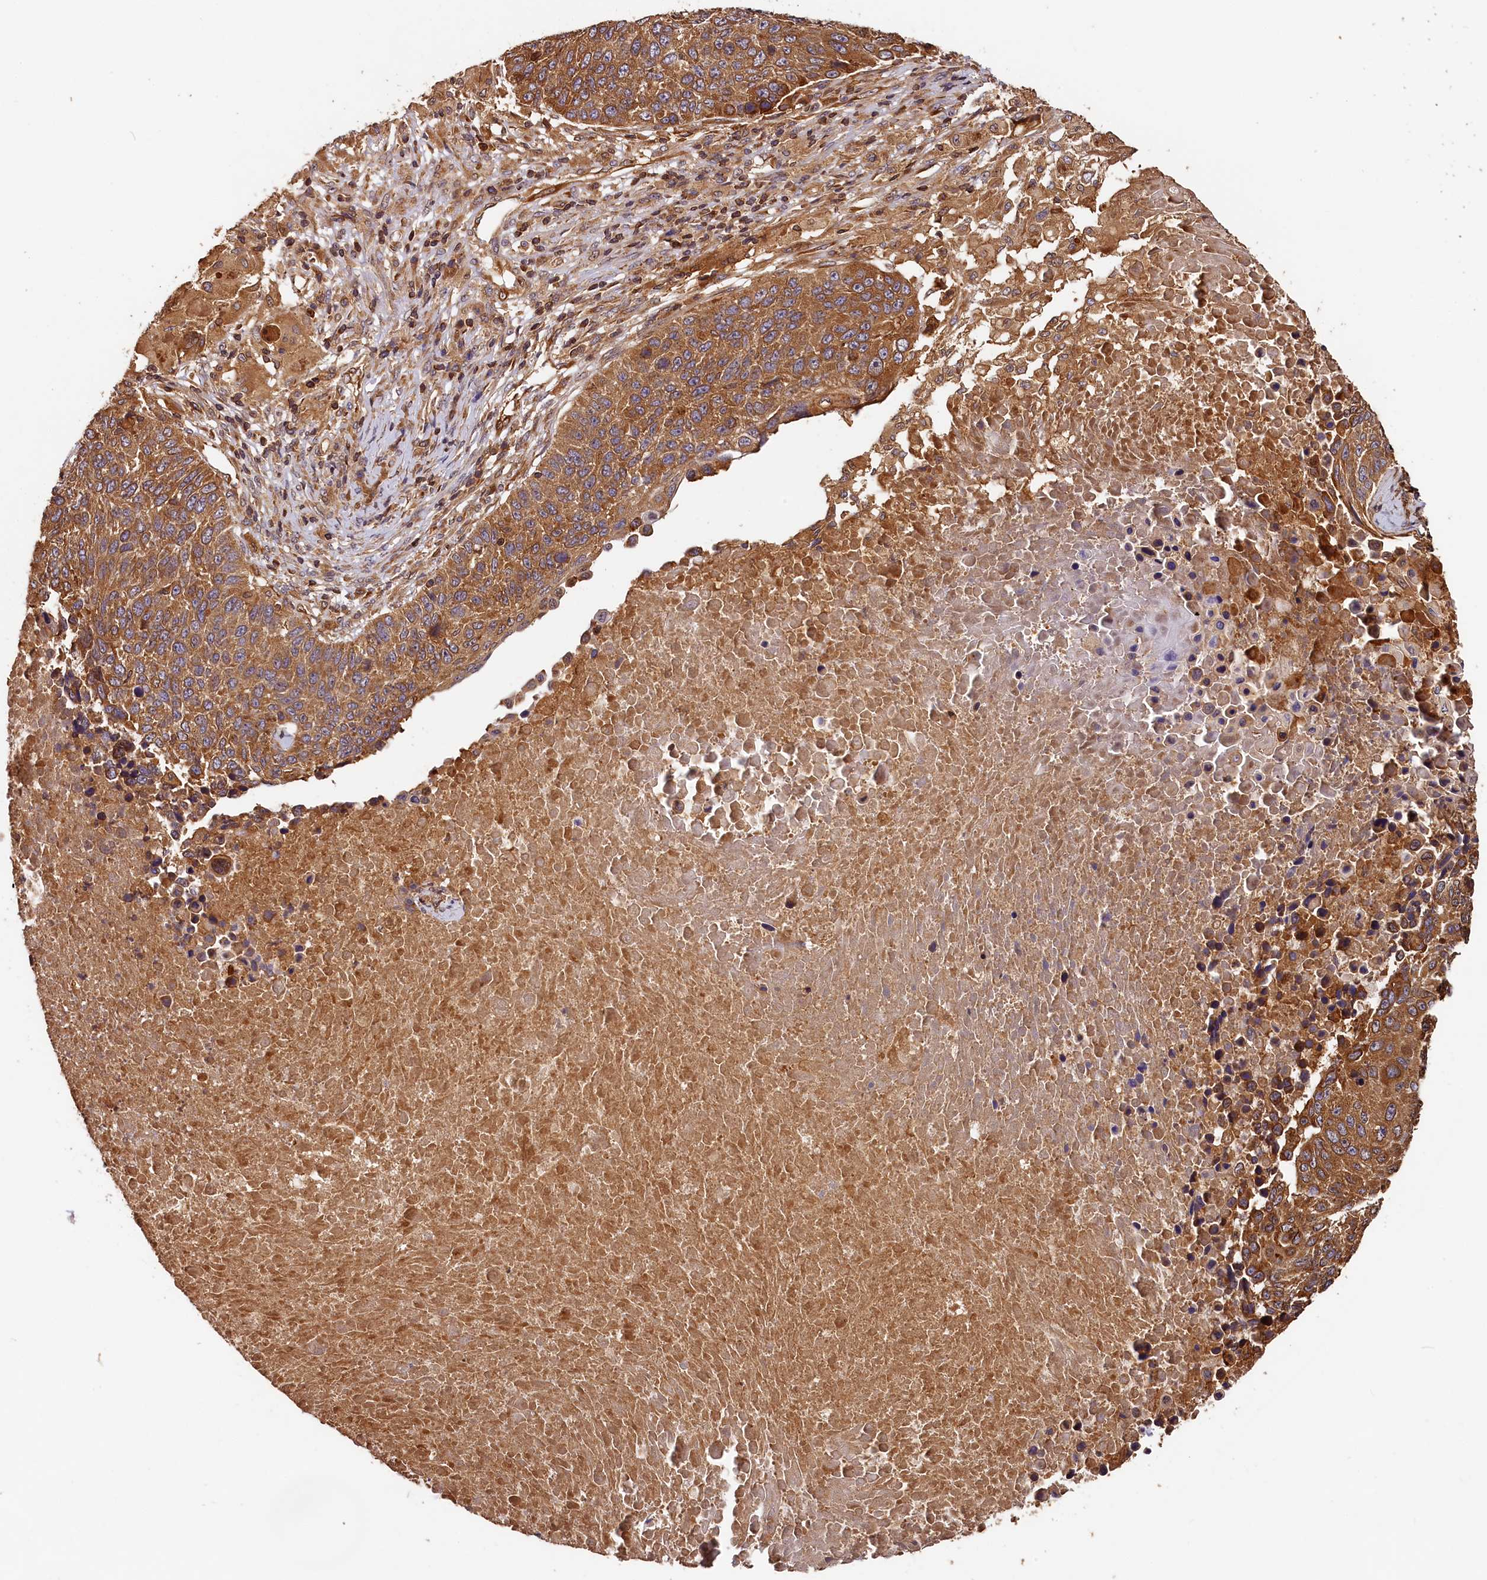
{"staining": {"intensity": "strong", "quantity": ">75%", "location": "cytoplasmic/membranous"}, "tissue": "lung cancer", "cell_type": "Tumor cells", "image_type": "cancer", "snomed": [{"axis": "morphology", "description": "Normal tissue, NOS"}, {"axis": "morphology", "description": "Squamous cell carcinoma, NOS"}, {"axis": "topography", "description": "Lymph node"}, {"axis": "topography", "description": "Lung"}], "caption": "Immunohistochemical staining of human lung squamous cell carcinoma reveals high levels of strong cytoplasmic/membranous expression in approximately >75% of tumor cells.", "gene": "HMOX2", "patient": {"sex": "male", "age": 66}}